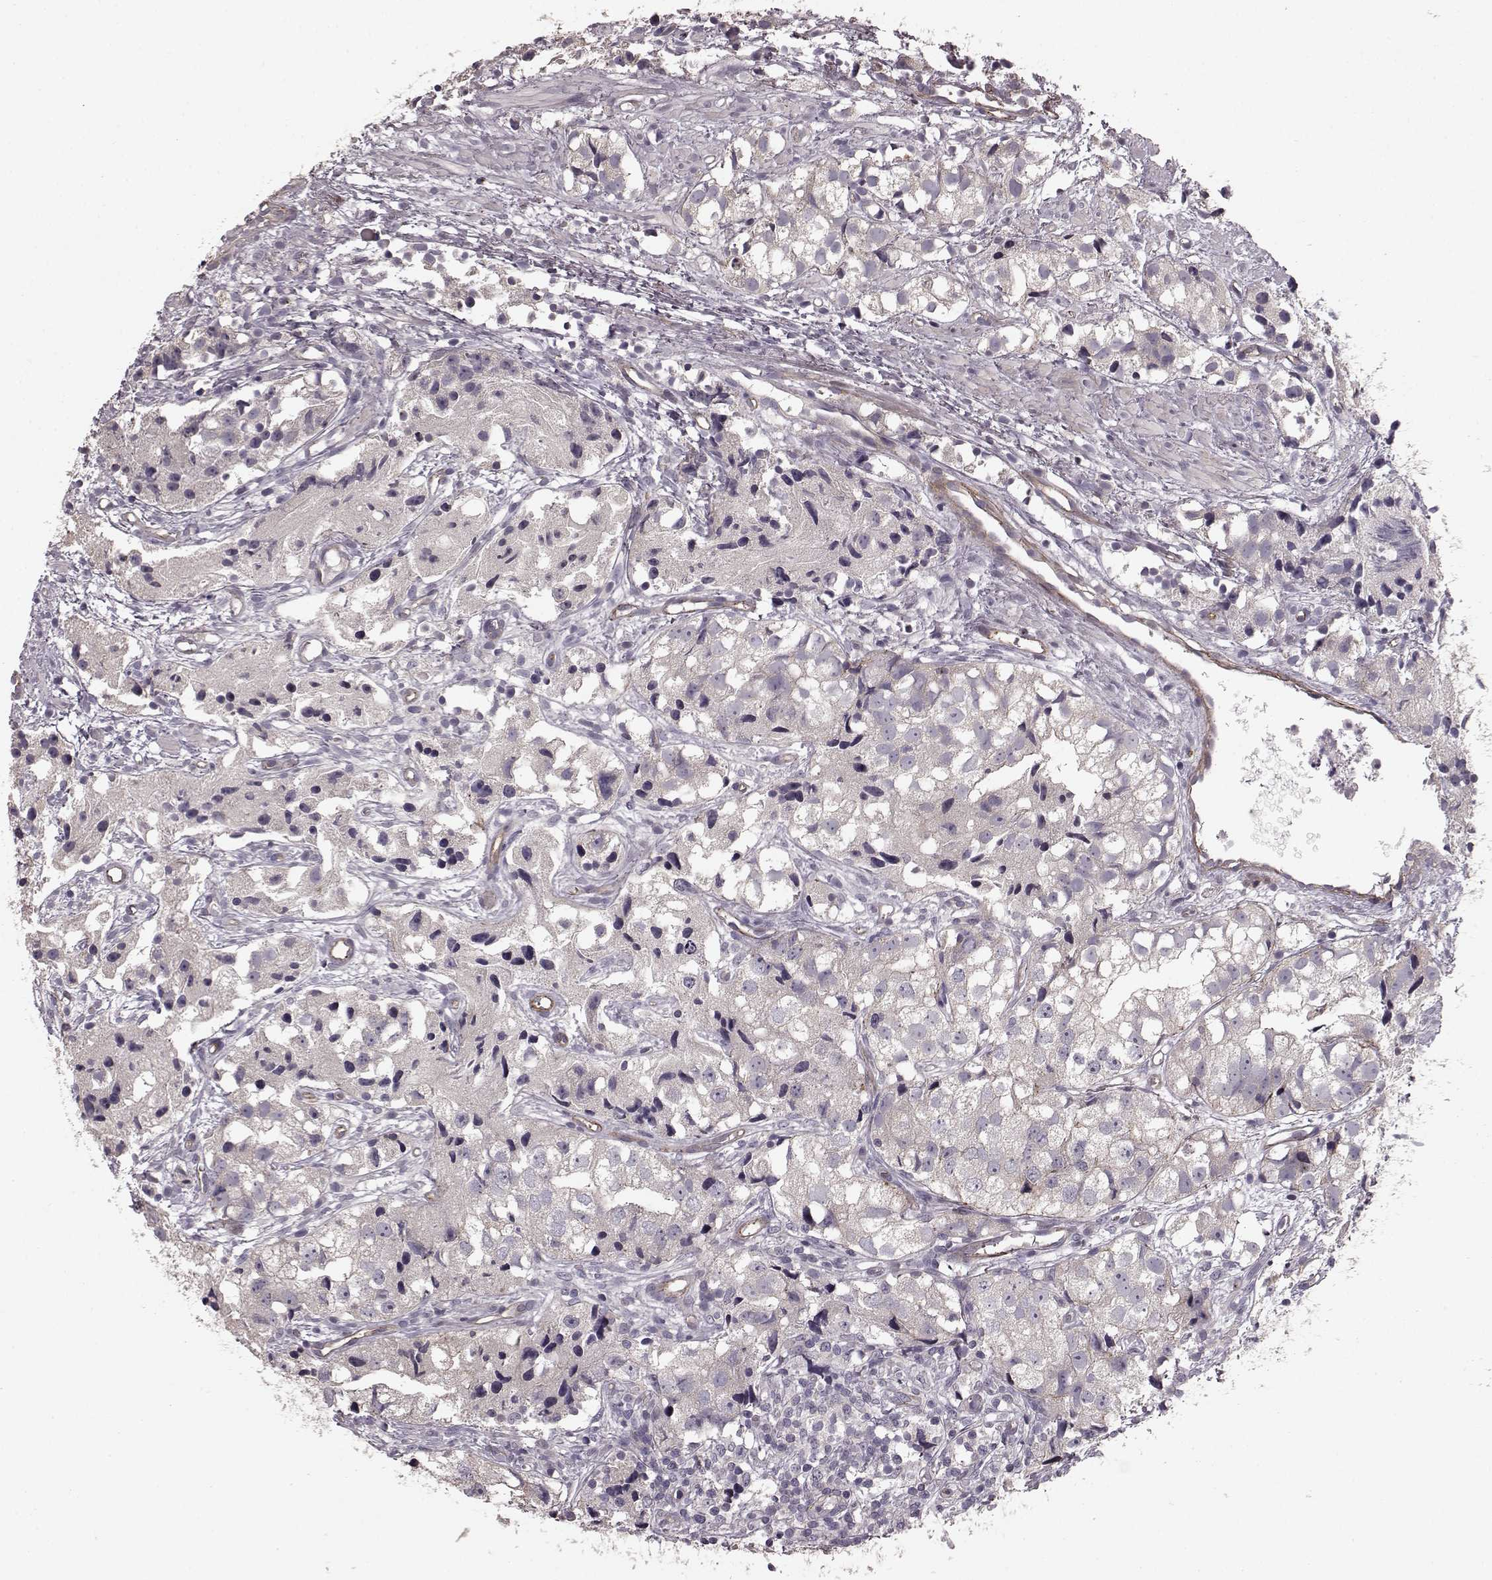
{"staining": {"intensity": "negative", "quantity": "none", "location": "none"}, "tissue": "prostate cancer", "cell_type": "Tumor cells", "image_type": "cancer", "snomed": [{"axis": "morphology", "description": "Adenocarcinoma, High grade"}, {"axis": "topography", "description": "Prostate"}], "caption": "DAB immunohistochemical staining of human prostate high-grade adenocarcinoma shows no significant positivity in tumor cells.", "gene": "SLC22A18", "patient": {"sex": "male", "age": 68}}